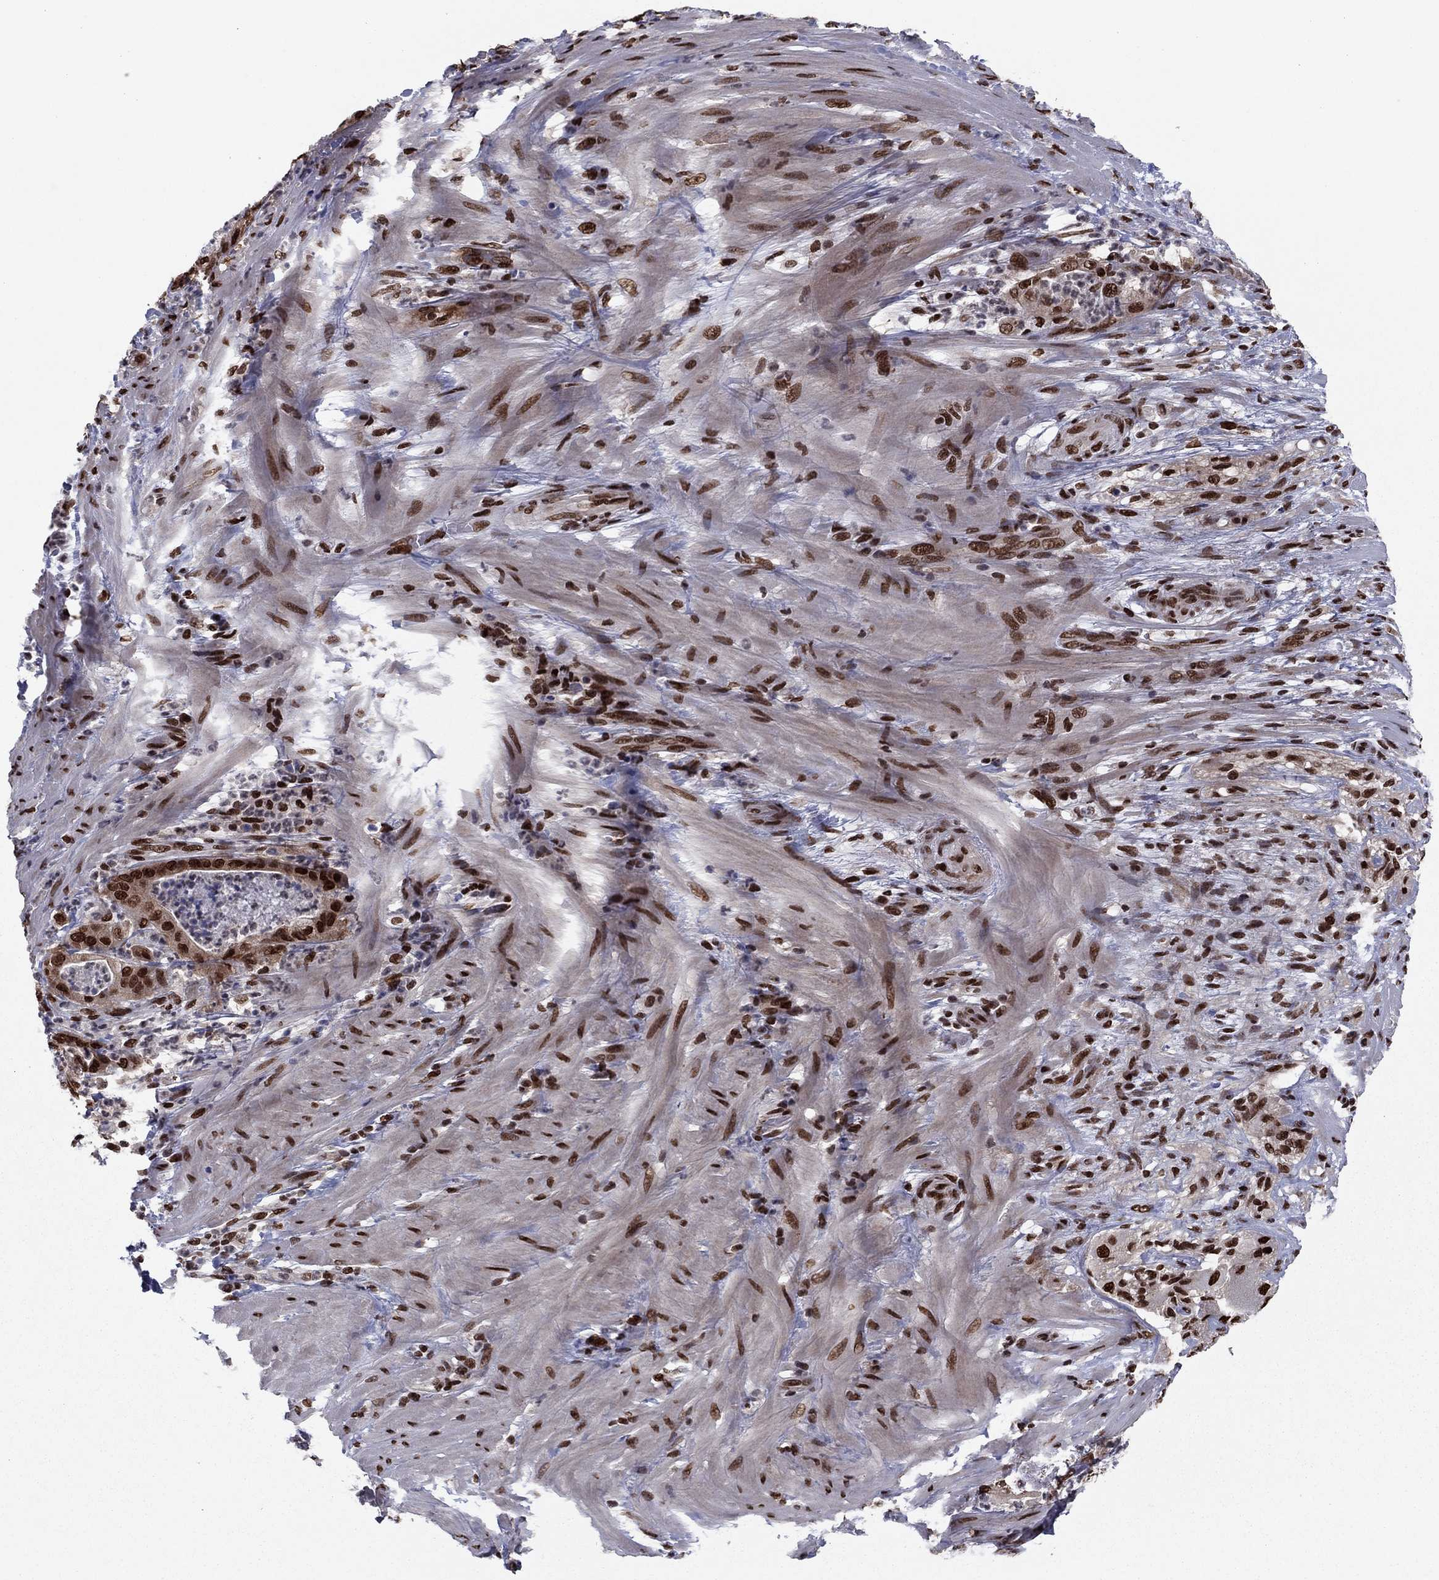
{"staining": {"intensity": "strong", "quantity": ">75%", "location": "nuclear"}, "tissue": "pancreatic cancer", "cell_type": "Tumor cells", "image_type": "cancer", "snomed": [{"axis": "morphology", "description": "Adenocarcinoma, NOS"}, {"axis": "topography", "description": "Pancreas"}], "caption": "Immunohistochemistry (DAB (3,3'-diaminobenzidine)) staining of human pancreatic adenocarcinoma demonstrates strong nuclear protein staining in approximately >75% of tumor cells. (Stains: DAB (3,3'-diaminobenzidine) in brown, nuclei in blue, Microscopy: brightfield microscopy at high magnification).", "gene": "USP54", "patient": {"sex": "male", "age": 71}}